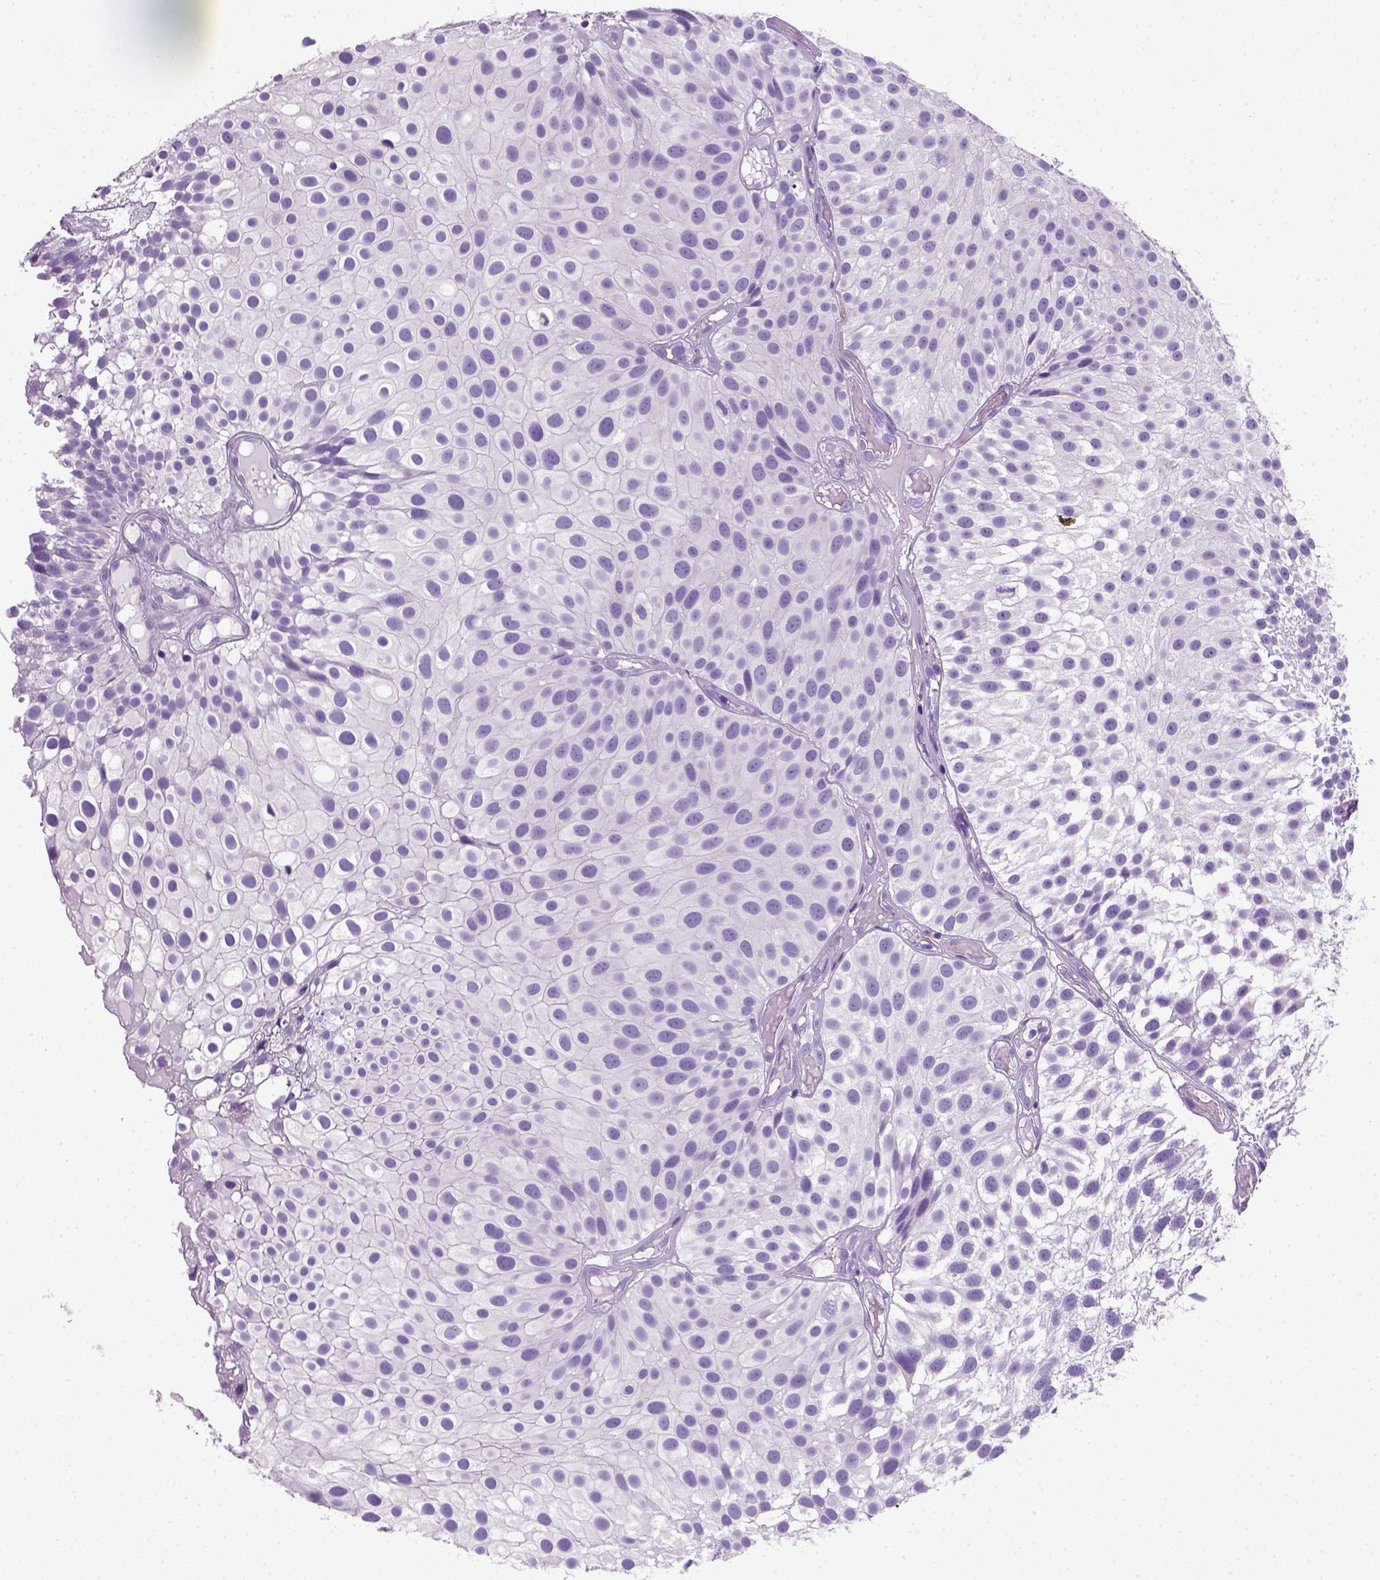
{"staining": {"intensity": "negative", "quantity": "none", "location": "none"}, "tissue": "urothelial cancer", "cell_type": "Tumor cells", "image_type": "cancer", "snomed": [{"axis": "morphology", "description": "Urothelial carcinoma, Low grade"}, {"axis": "topography", "description": "Urinary bladder"}], "caption": "High magnification brightfield microscopy of urothelial cancer stained with DAB (brown) and counterstained with hematoxylin (blue): tumor cells show no significant positivity.", "gene": "KRT71", "patient": {"sex": "male", "age": 79}}